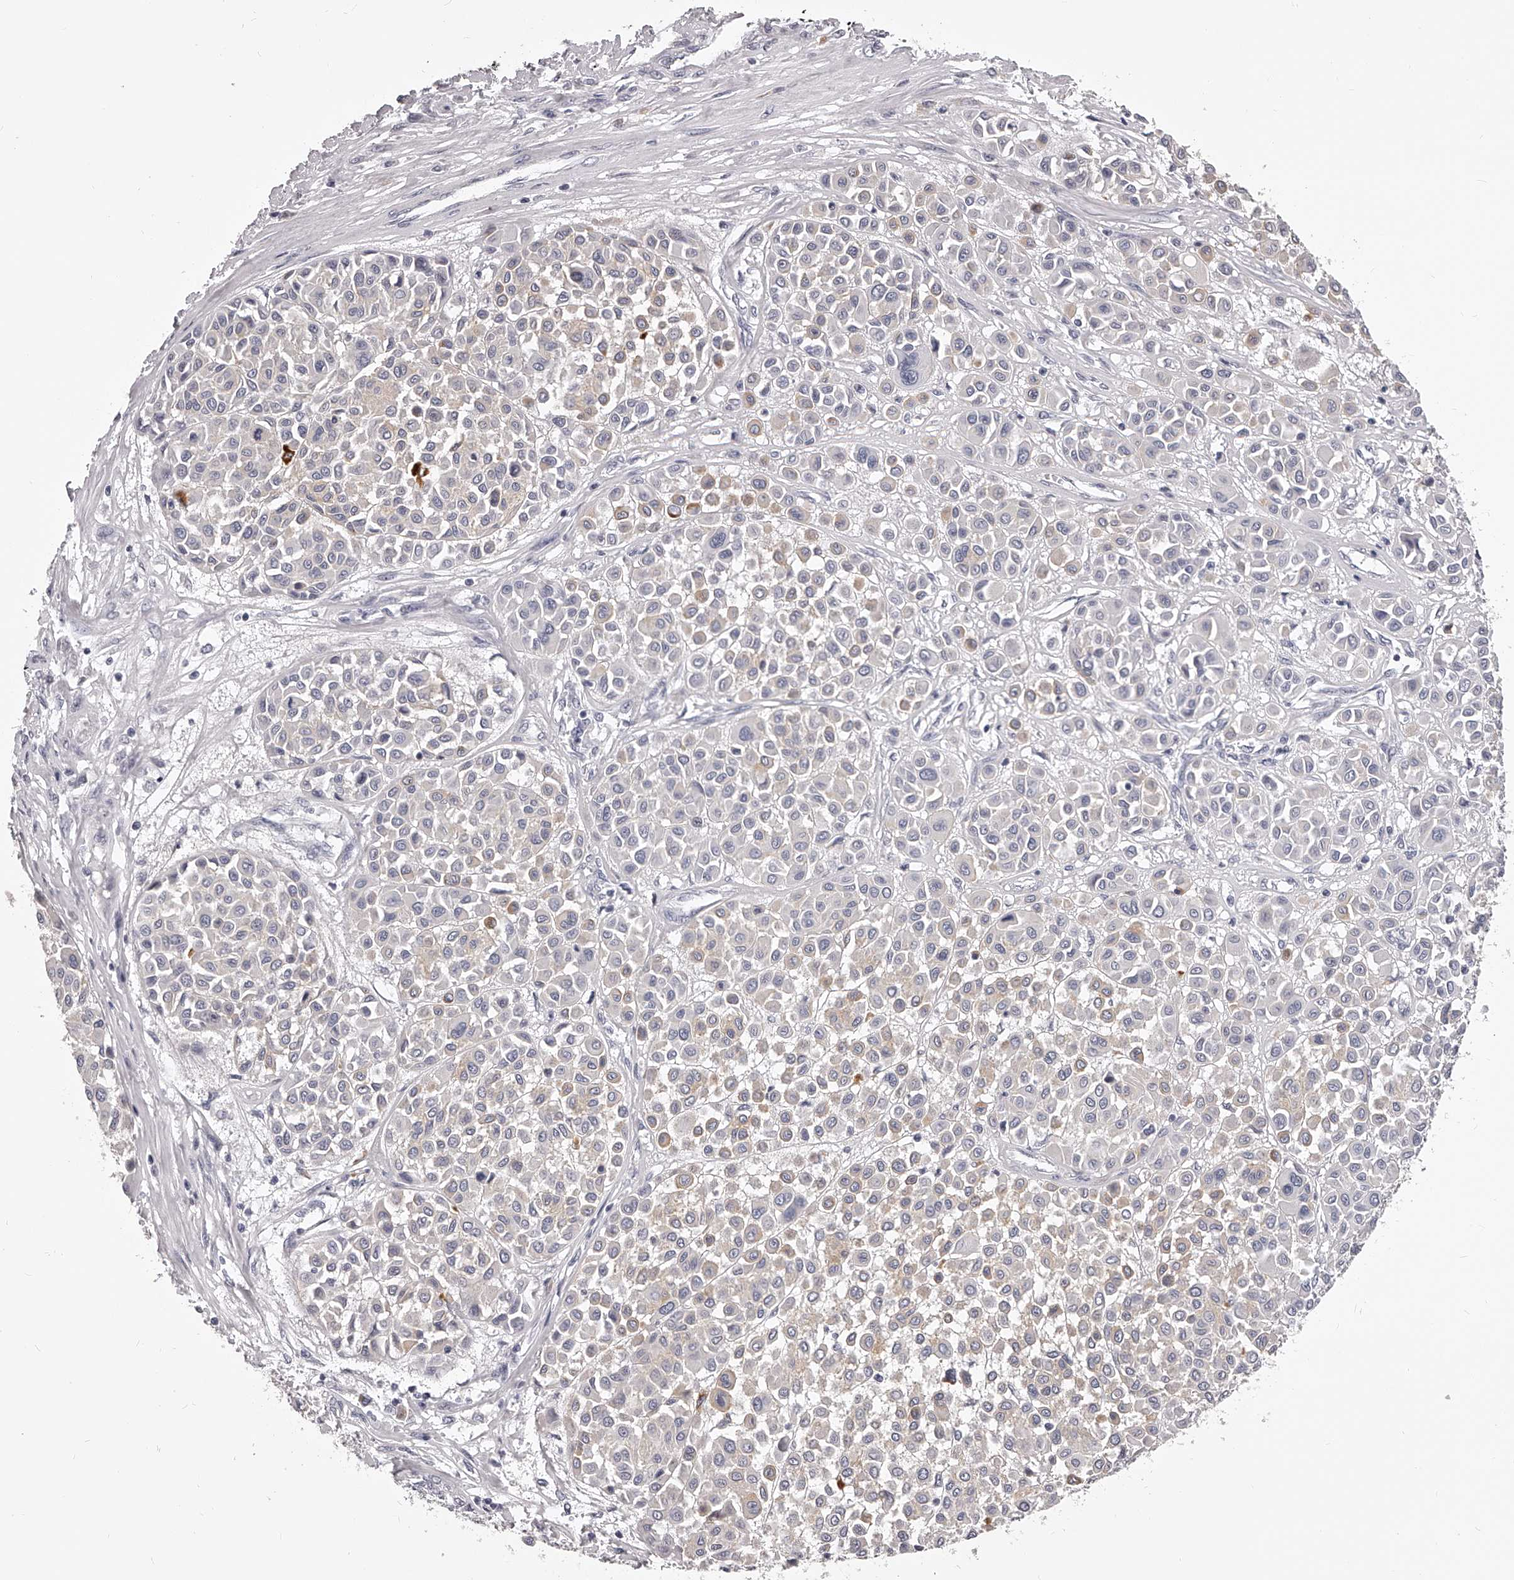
{"staining": {"intensity": "negative", "quantity": "none", "location": "none"}, "tissue": "melanoma", "cell_type": "Tumor cells", "image_type": "cancer", "snomed": [{"axis": "morphology", "description": "Malignant melanoma, Metastatic site"}, {"axis": "topography", "description": "Soft tissue"}], "caption": "Immunohistochemical staining of malignant melanoma (metastatic site) reveals no significant staining in tumor cells.", "gene": "DMRT1", "patient": {"sex": "male", "age": 41}}